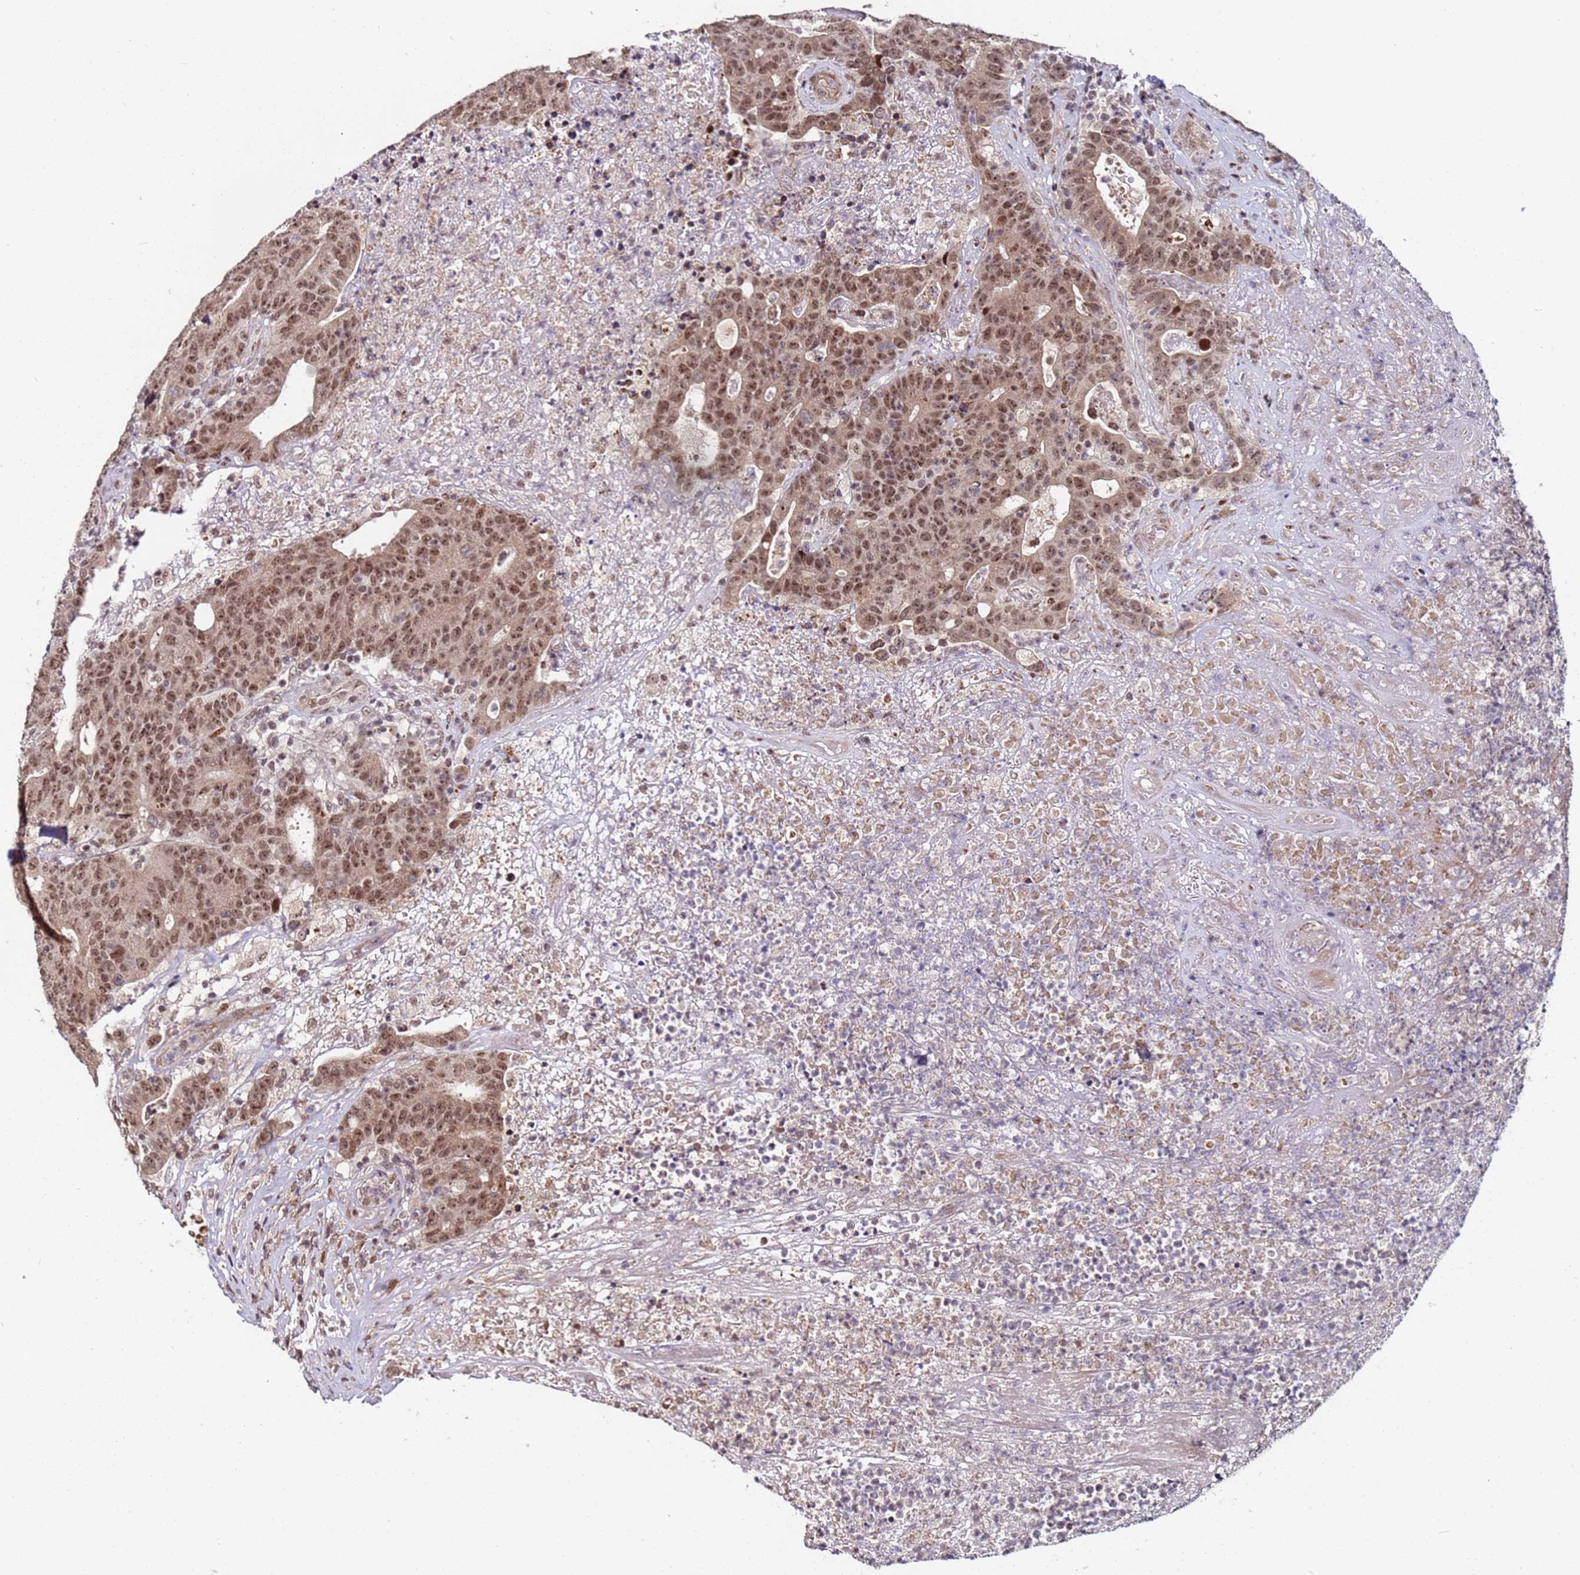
{"staining": {"intensity": "moderate", "quantity": ">75%", "location": "nuclear"}, "tissue": "colorectal cancer", "cell_type": "Tumor cells", "image_type": "cancer", "snomed": [{"axis": "morphology", "description": "Adenocarcinoma, NOS"}, {"axis": "topography", "description": "Colon"}], "caption": "Colorectal adenocarcinoma stained with a brown dye exhibits moderate nuclear positive positivity in approximately >75% of tumor cells.", "gene": "PPM1H", "patient": {"sex": "female", "age": 75}}